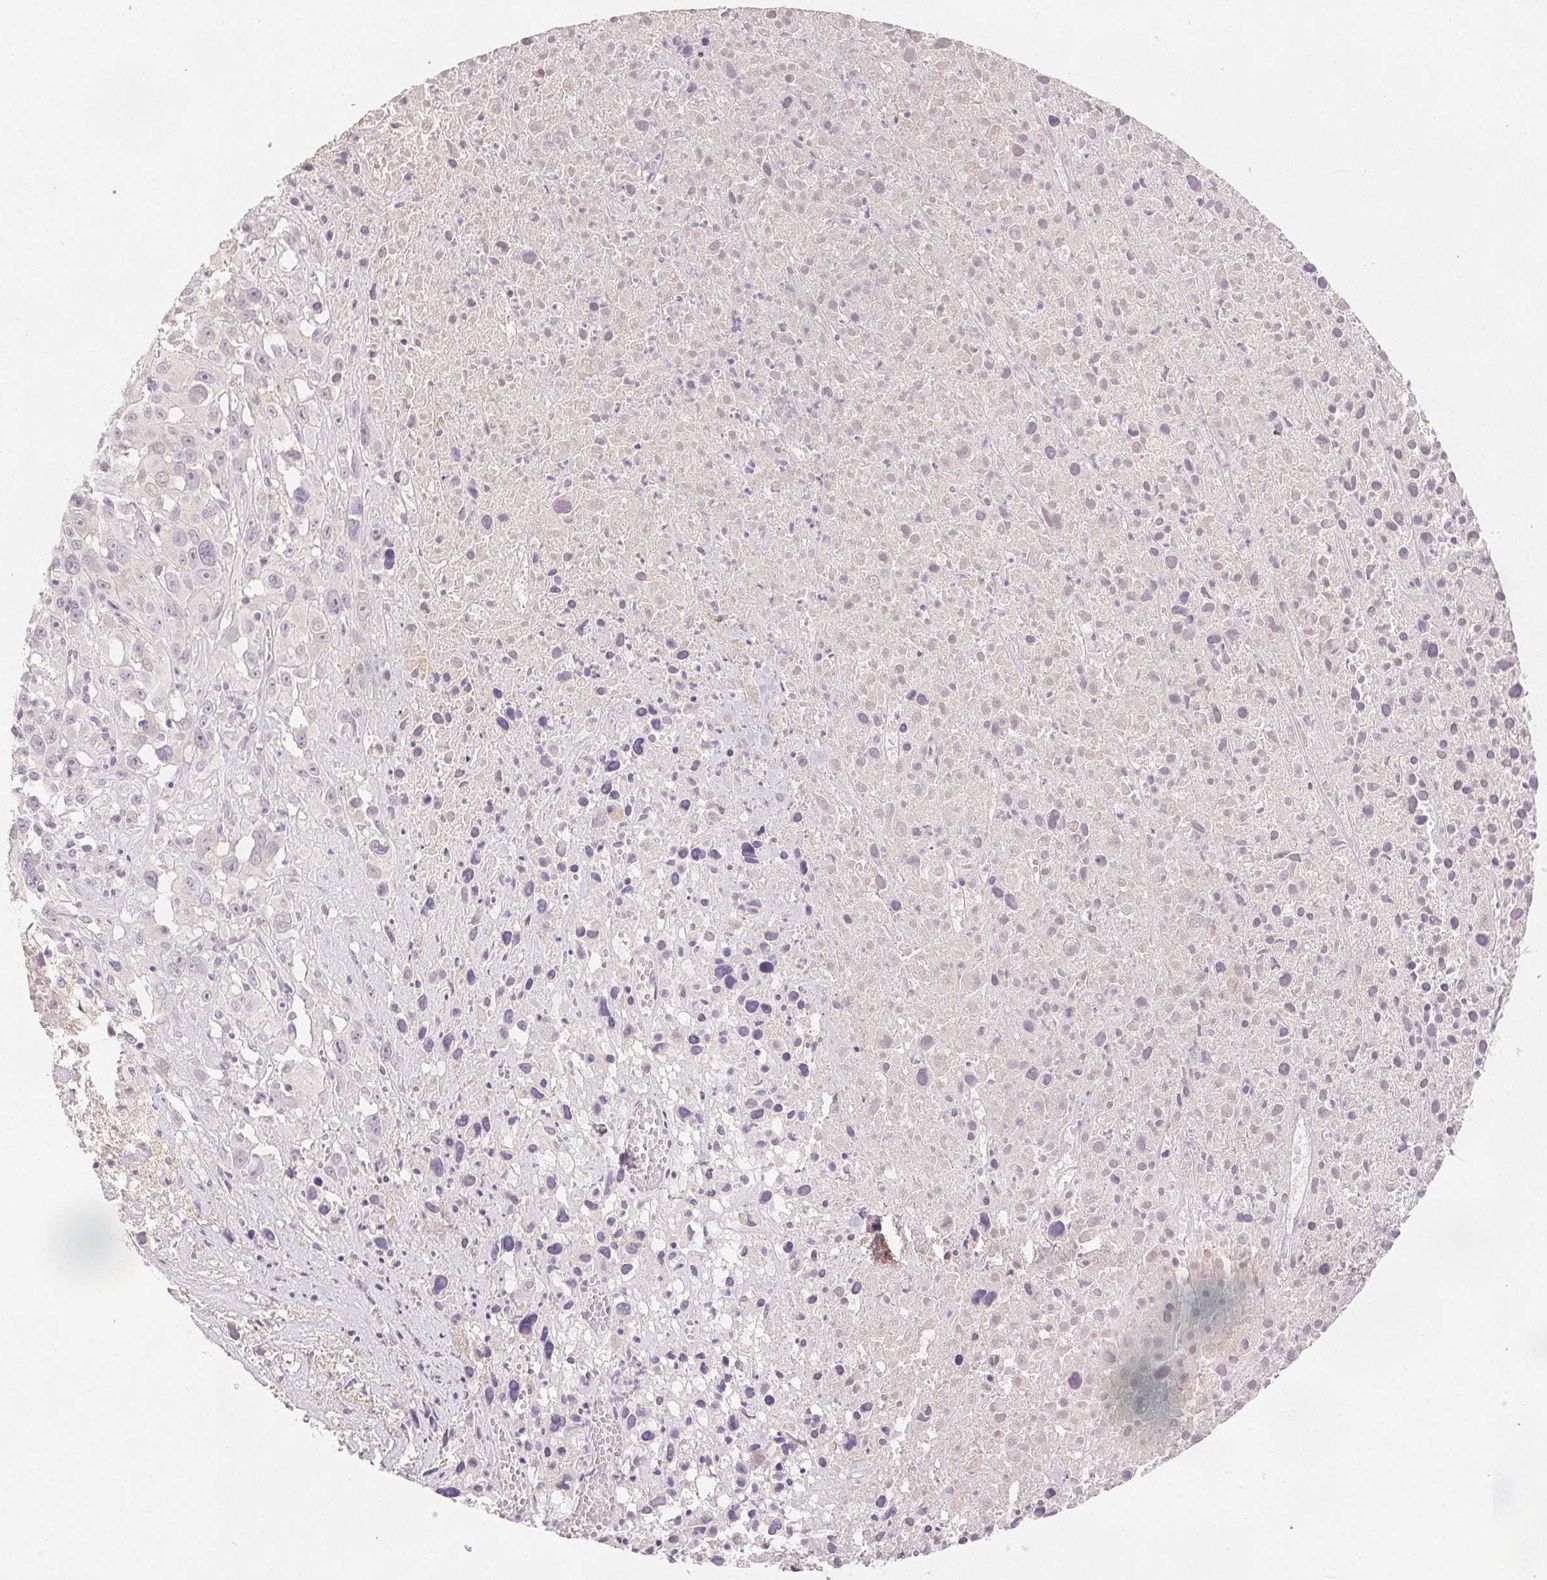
{"staining": {"intensity": "negative", "quantity": "none", "location": "none"}, "tissue": "melanoma", "cell_type": "Tumor cells", "image_type": "cancer", "snomed": [{"axis": "morphology", "description": "Malignant melanoma, Metastatic site"}, {"axis": "topography", "description": "Soft tissue"}], "caption": "The immunohistochemistry photomicrograph has no significant positivity in tumor cells of melanoma tissue. (DAB immunohistochemistry (IHC), high magnification).", "gene": "CA12", "patient": {"sex": "male", "age": 50}}